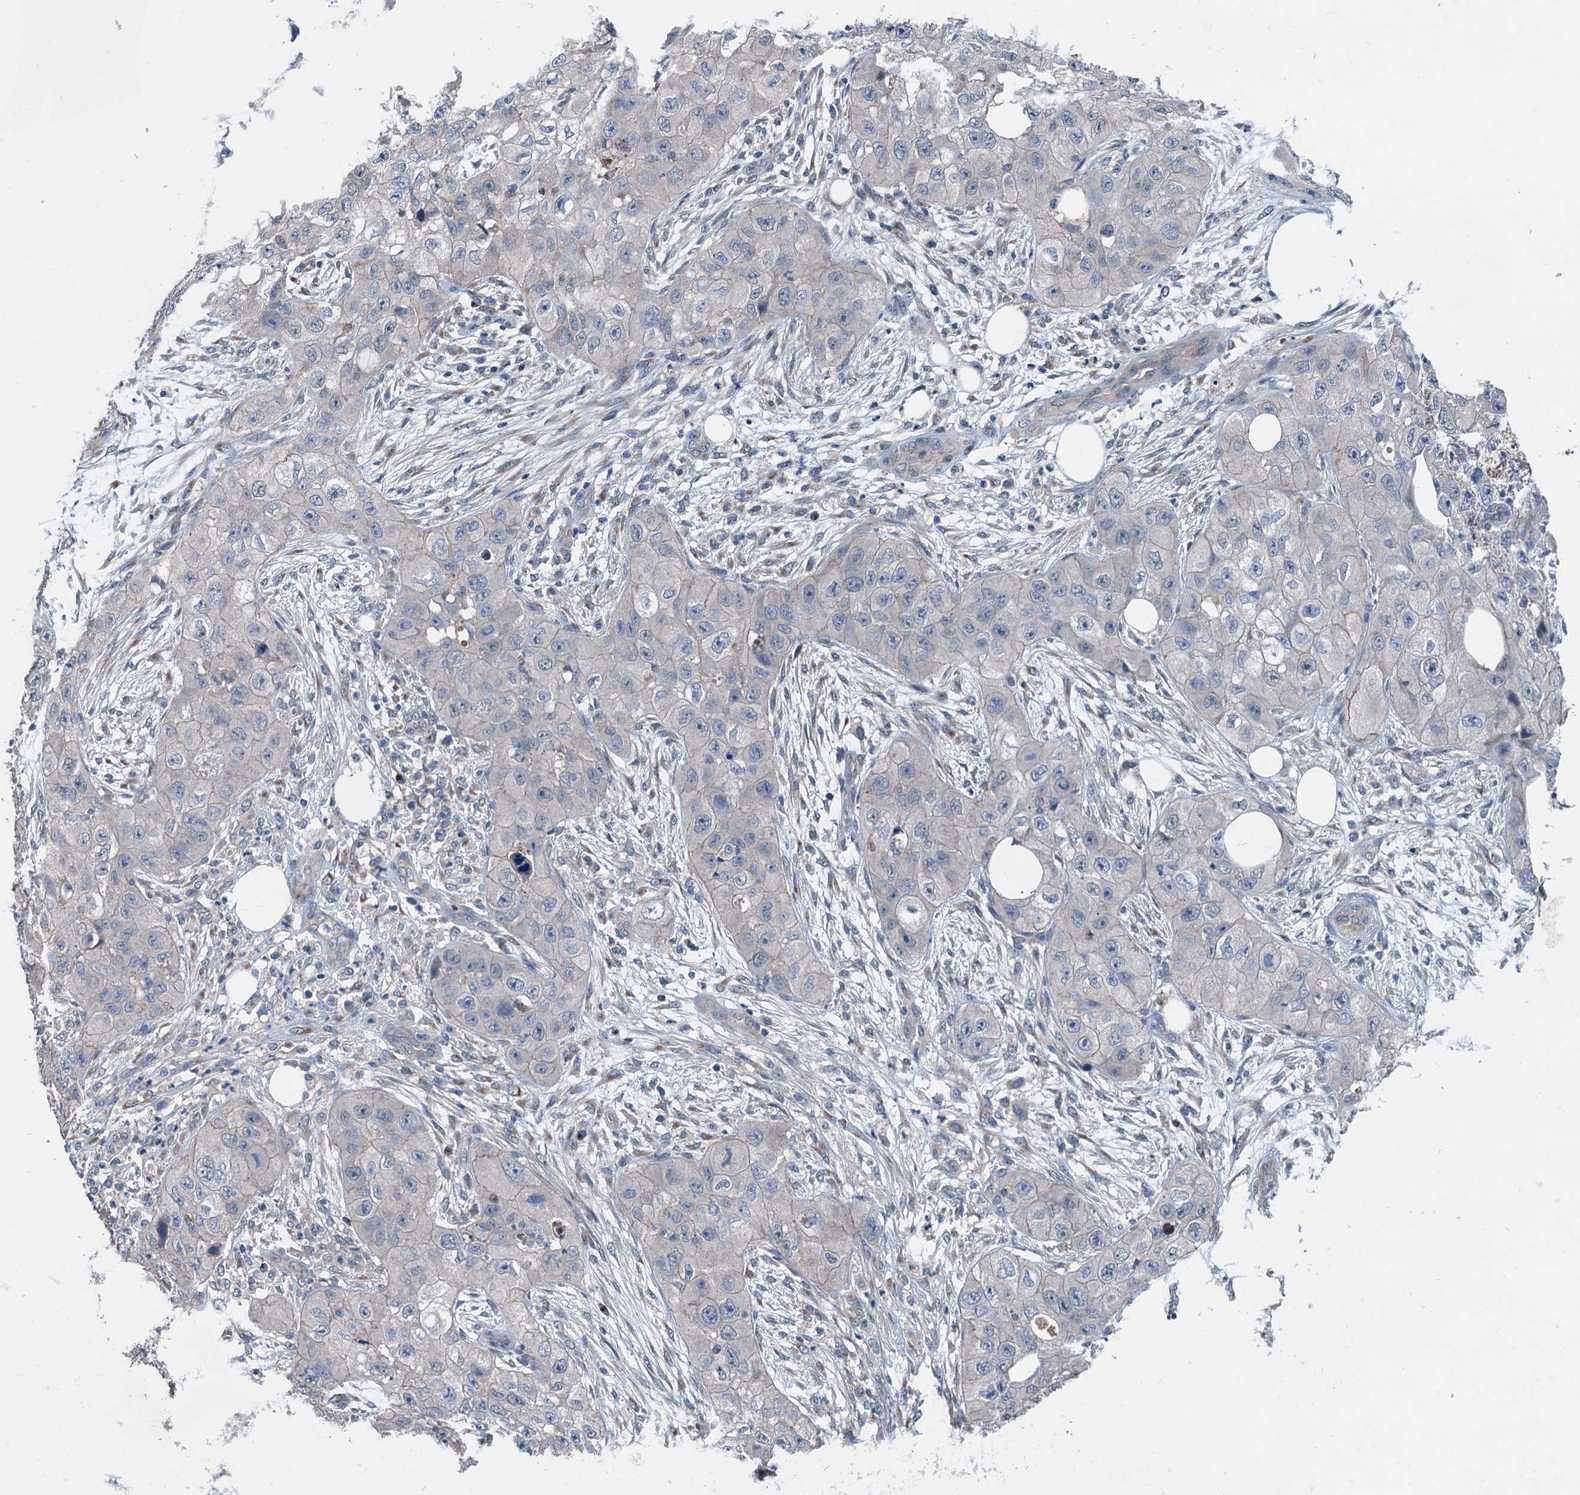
{"staining": {"intensity": "negative", "quantity": "none", "location": "none"}, "tissue": "skin cancer", "cell_type": "Tumor cells", "image_type": "cancer", "snomed": [{"axis": "morphology", "description": "Squamous cell carcinoma, NOS"}, {"axis": "topography", "description": "Skin"}, {"axis": "topography", "description": "Subcutis"}], "caption": "The photomicrograph displays no staining of tumor cells in squamous cell carcinoma (skin).", "gene": "SLC2A10", "patient": {"sex": "male", "age": 73}}